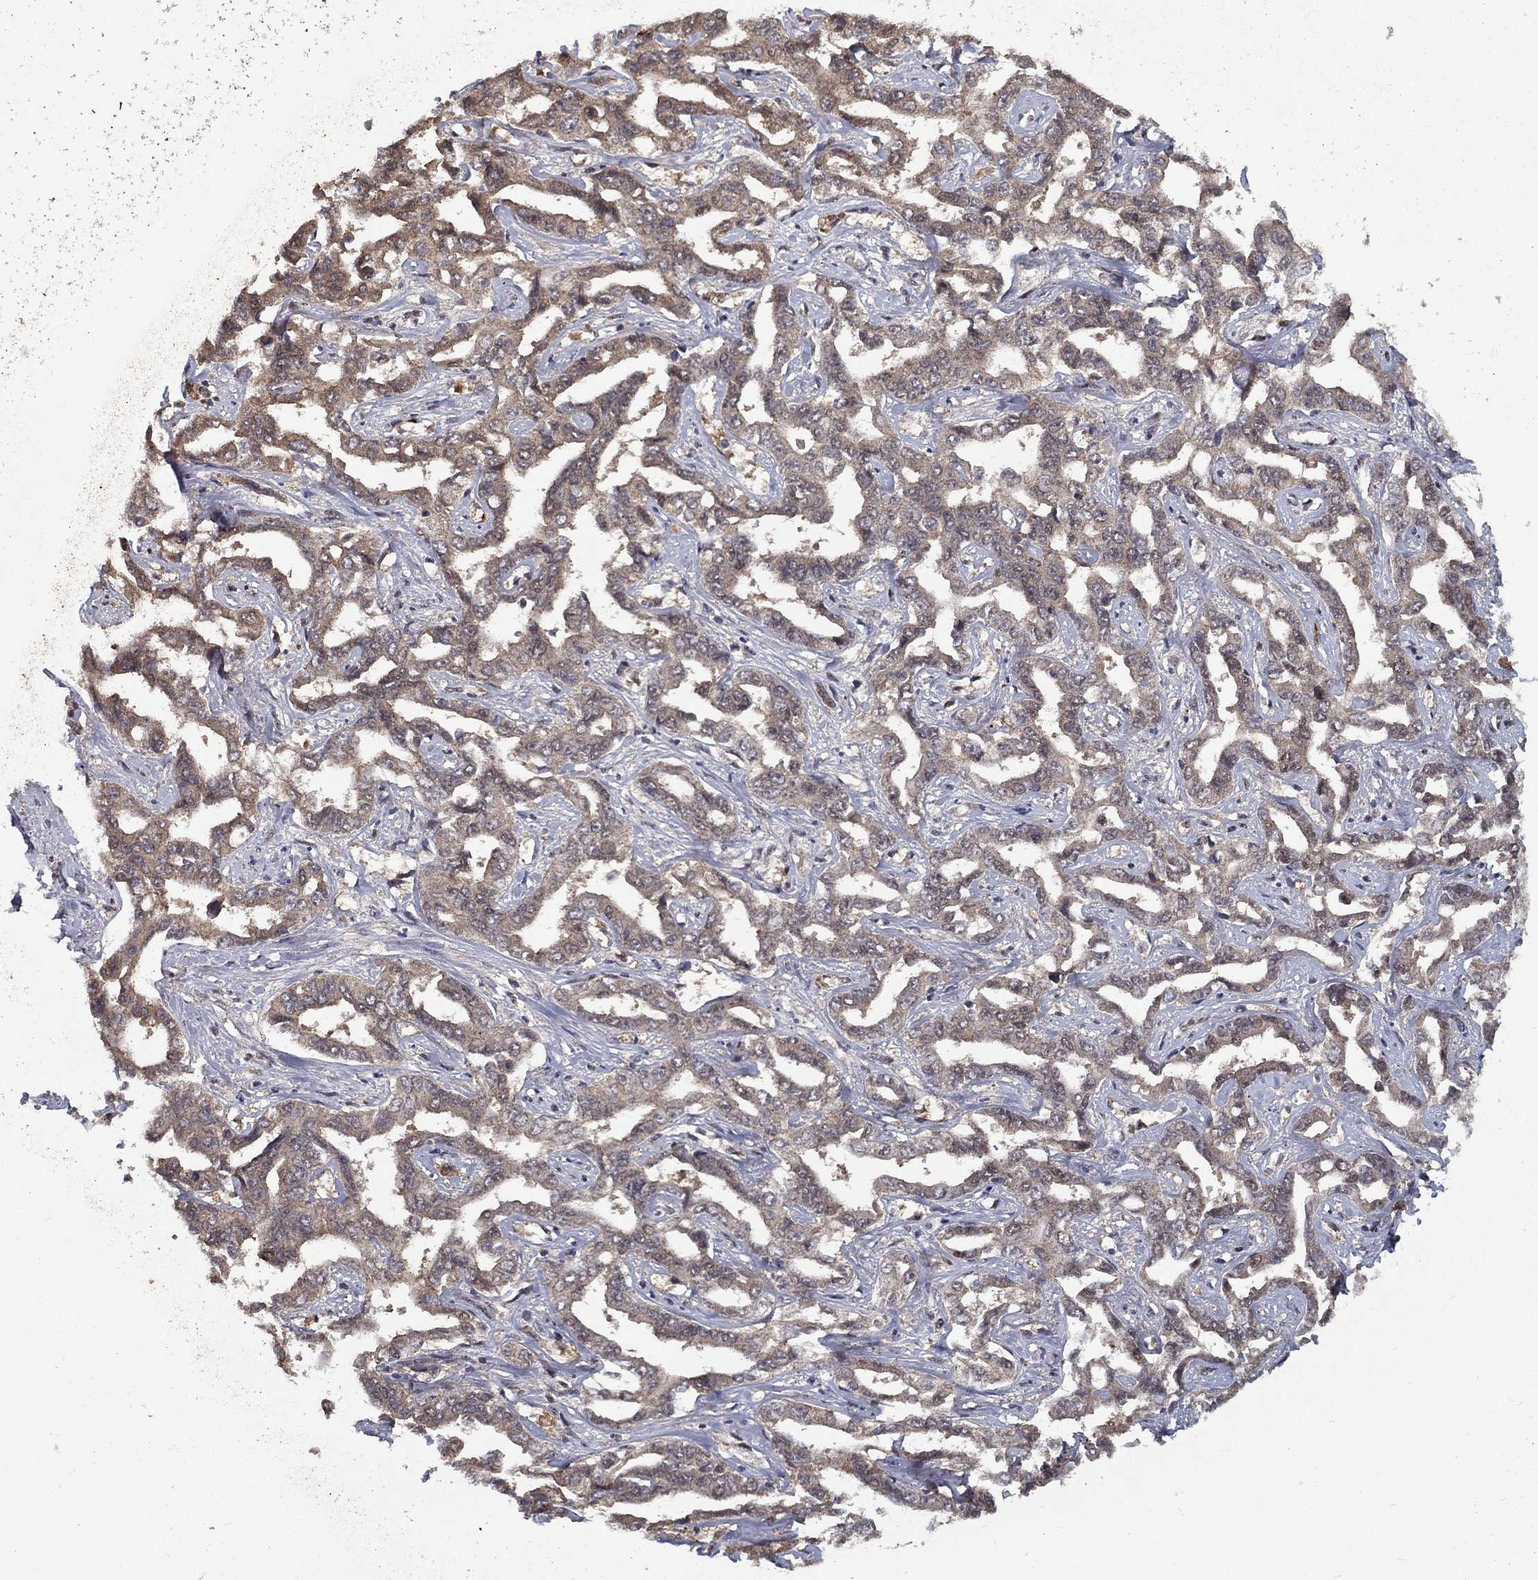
{"staining": {"intensity": "moderate", "quantity": "25%-75%", "location": "cytoplasmic/membranous,nuclear"}, "tissue": "liver cancer", "cell_type": "Tumor cells", "image_type": "cancer", "snomed": [{"axis": "morphology", "description": "Cholangiocarcinoma"}, {"axis": "topography", "description": "Liver"}], "caption": "The photomicrograph displays immunohistochemical staining of liver cancer (cholangiocarcinoma). There is moderate cytoplasmic/membranous and nuclear expression is present in about 25%-75% of tumor cells. (DAB IHC, brown staining for protein, blue staining for nuclei).", "gene": "CARM1", "patient": {"sex": "male", "age": 59}}